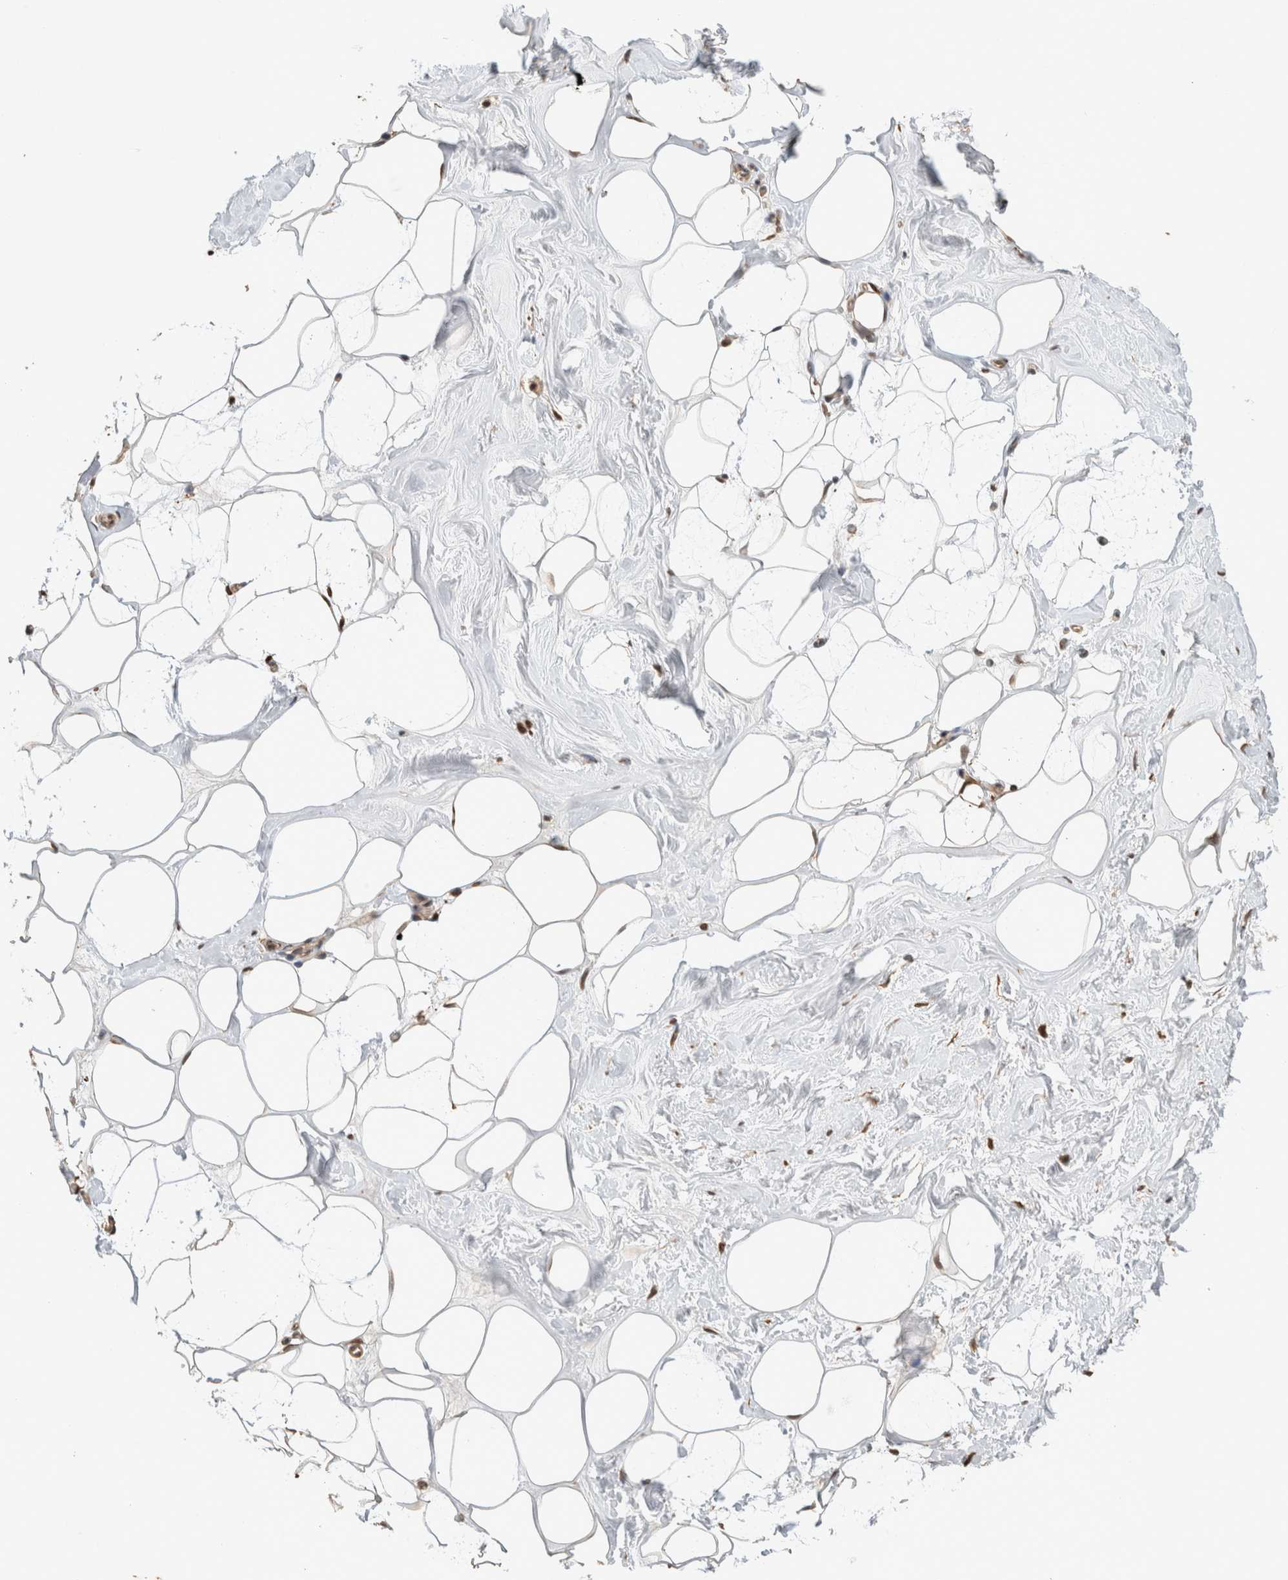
{"staining": {"intensity": "moderate", "quantity": ">75%", "location": "cytoplasmic/membranous"}, "tissue": "adipose tissue", "cell_type": "Adipocytes", "image_type": "normal", "snomed": [{"axis": "morphology", "description": "Normal tissue, NOS"}, {"axis": "morphology", "description": "Fibrosis, NOS"}, {"axis": "topography", "description": "Breast"}, {"axis": "topography", "description": "Adipose tissue"}], "caption": "DAB immunohistochemical staining of benign human adipose tissue demonstrates moderate cytoplasmic/membranous protein staining in approximately >75% of adipocytes. Immunohistochemistry stains the protein of interest in brown and the nuclei are stained blue.", "gene": "OTUD6B", "patient": {"sex": "female", "age": 39}}